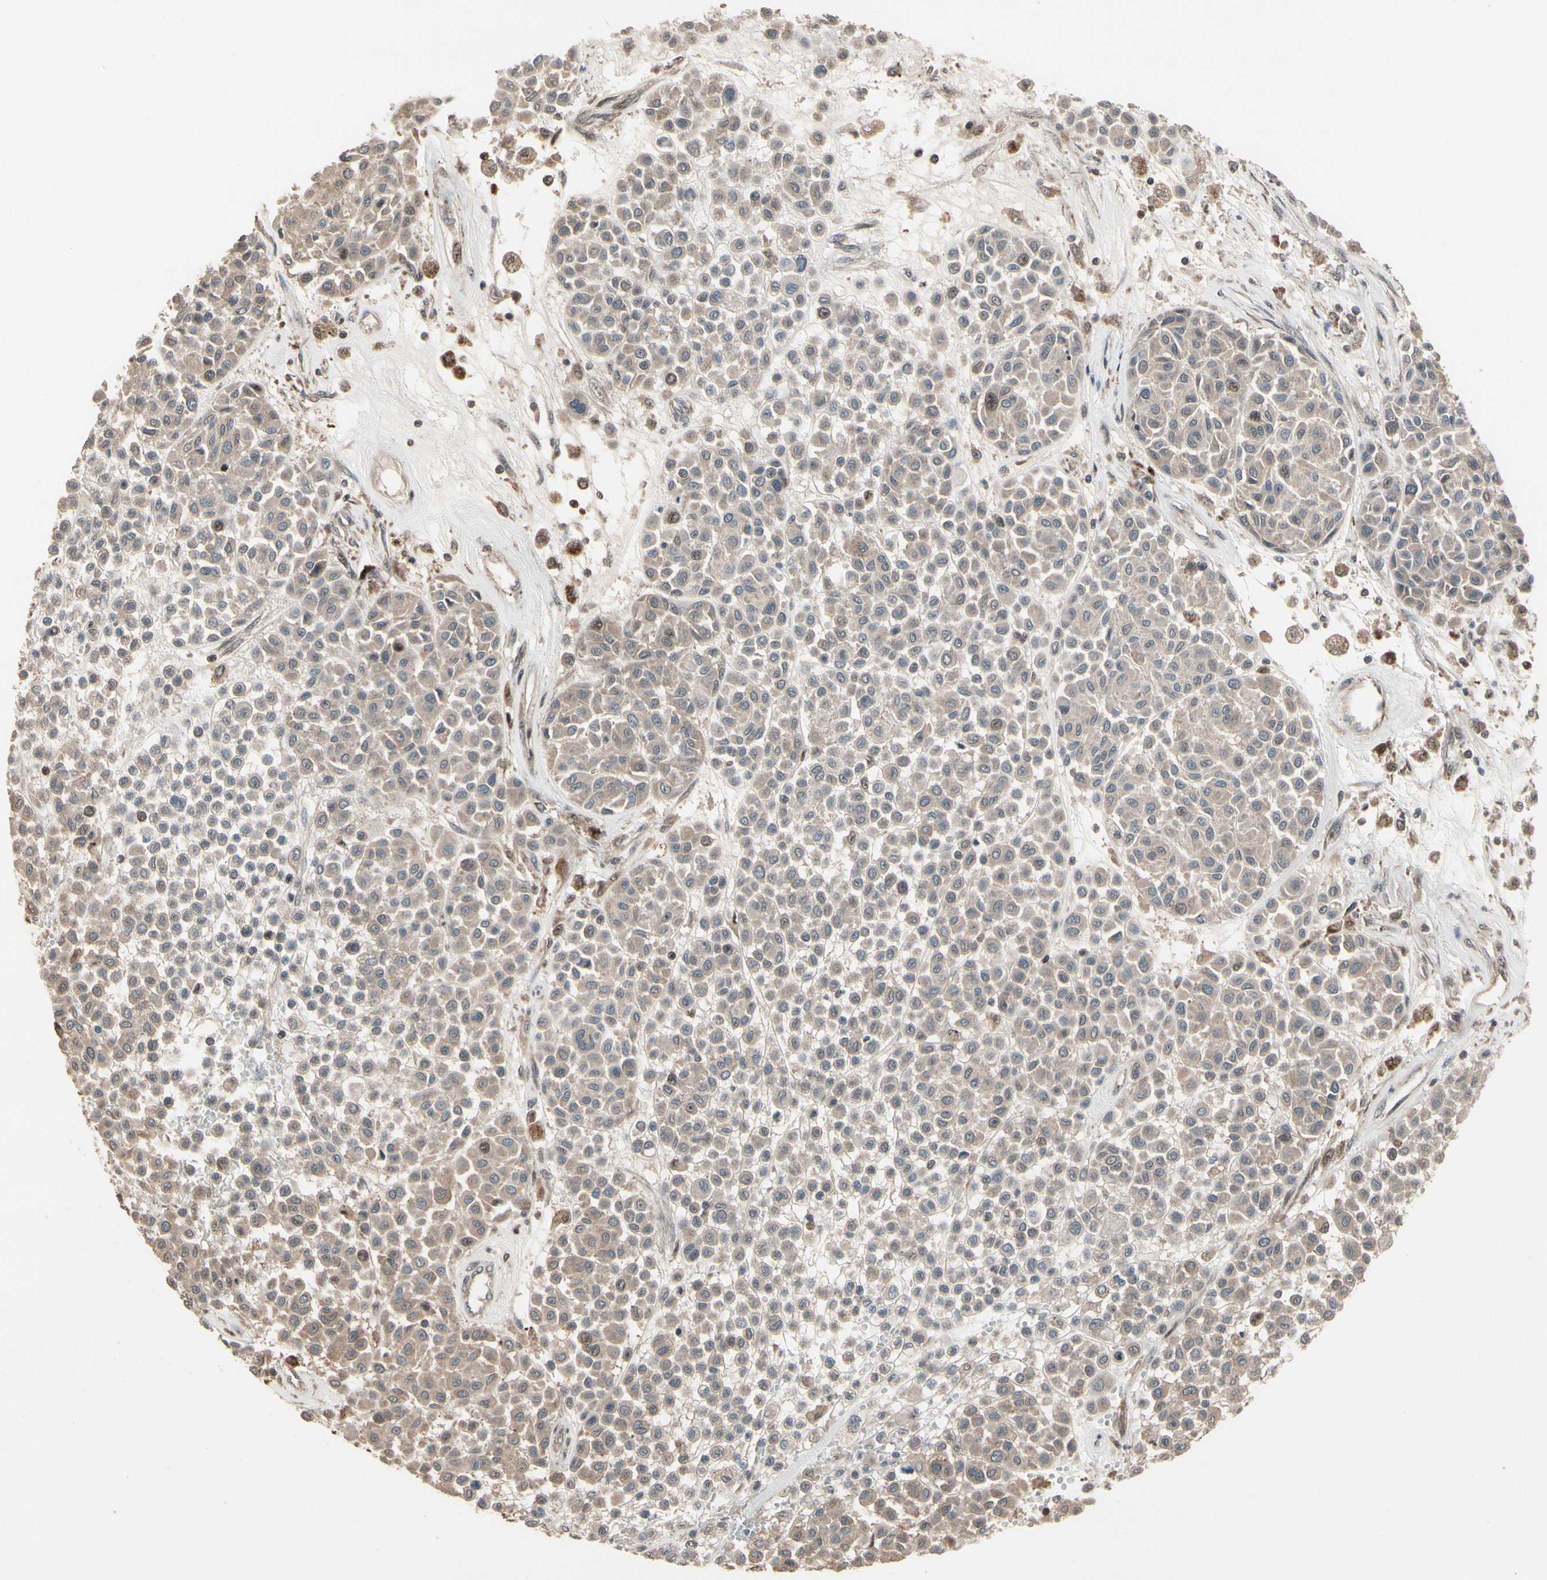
{"staining": {"intensity": "weak", "quantity": ">75%", "location": "cytoplasmic/membranous"}, "tissue": "melanoma", "cell_type": "Tumor cells", "image_type": "cancer", "snomed": [{"axis": "morphology", "description": "Malignant melanoma, Metastatic site"}, {"axis": "topography", "description": "Soft tissue"}], "caption": "Human melanoma stained with a brown dye demonstrates weak cytoplasmic/membranous positive staining in about >75% of tumor cells.", "gene": "CSF1R", "patient": {"sex": "male", "age": 41}}